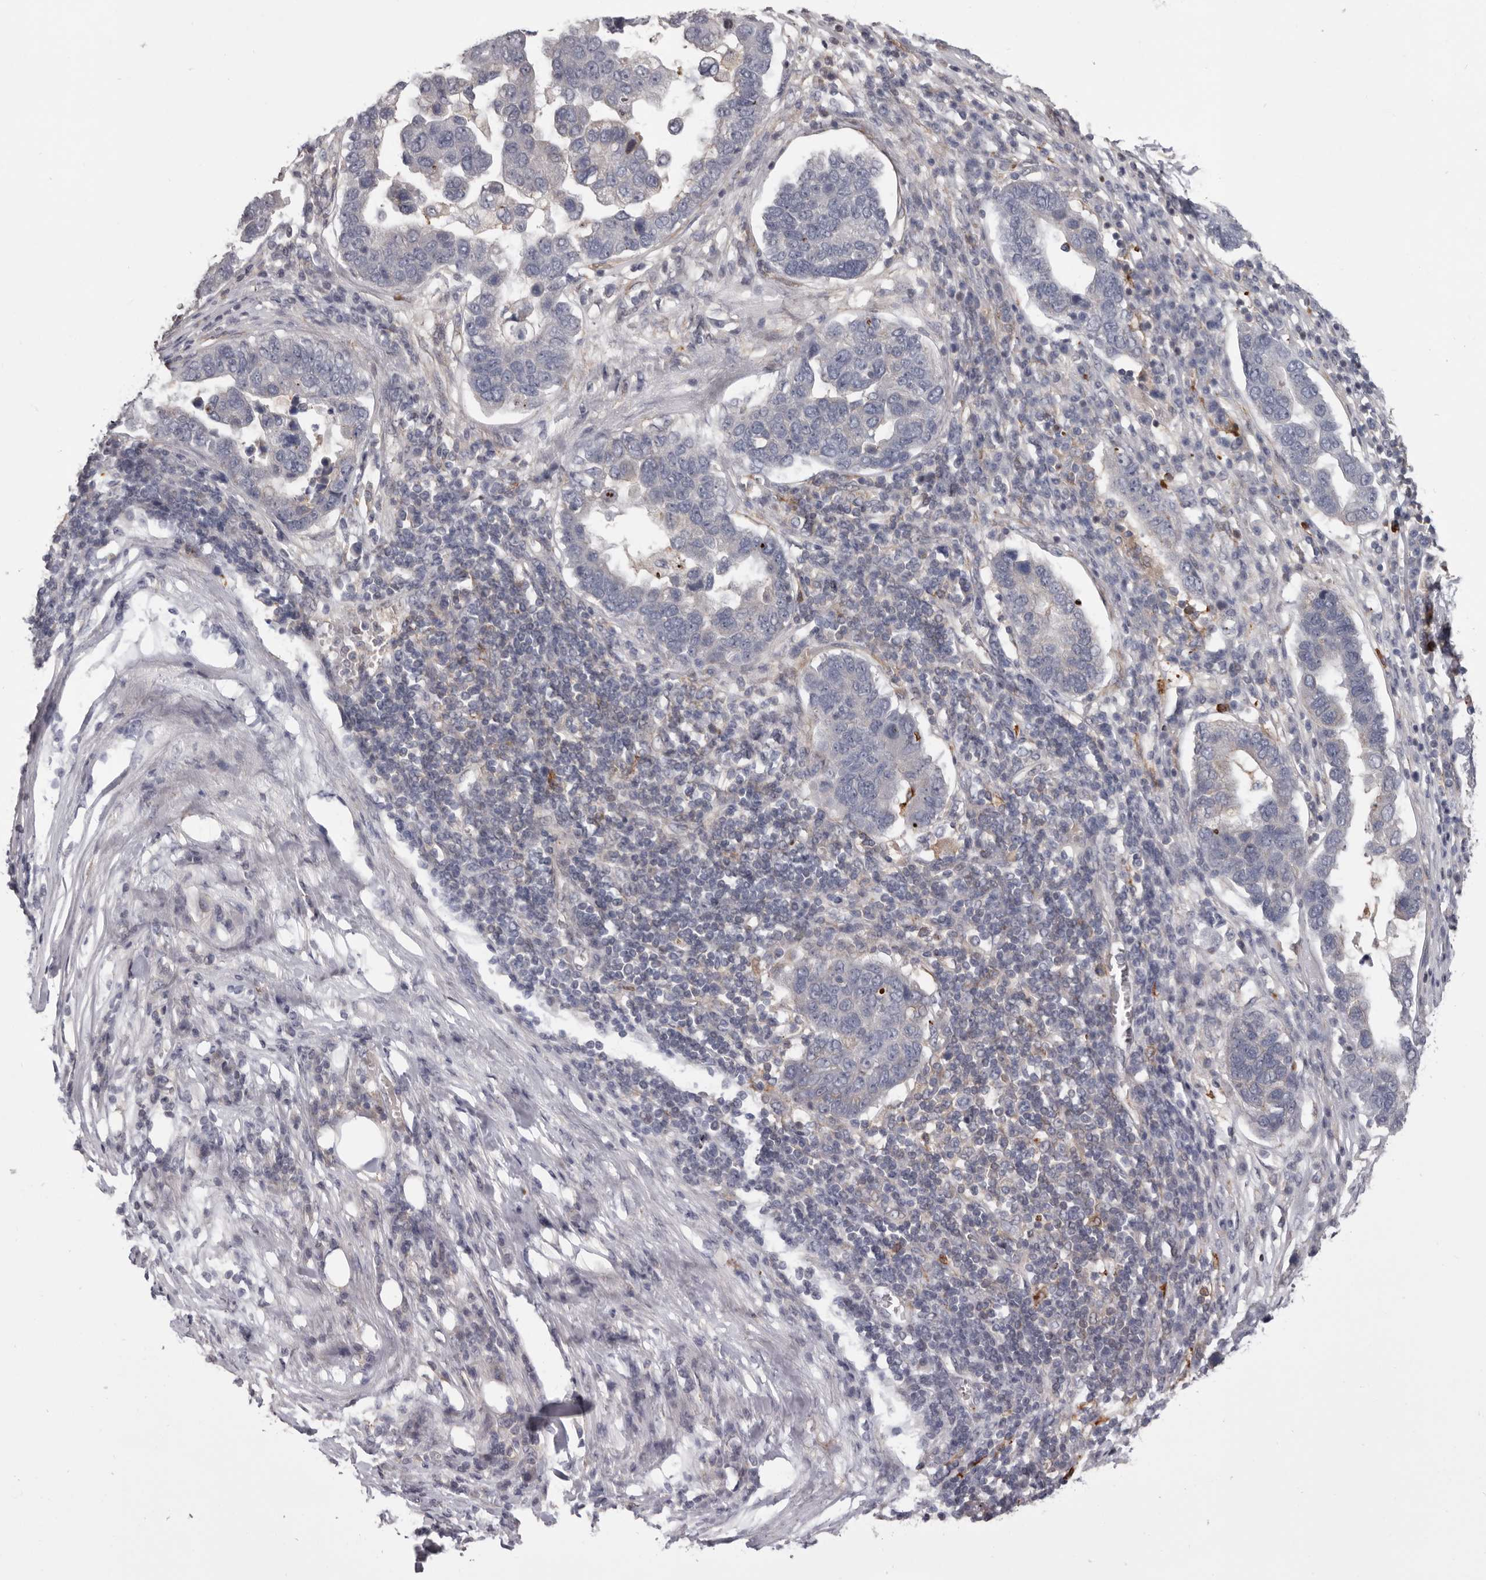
{"staining": {"intensity": "negative", "quantity": "none", "location": "none"}, "tissue": "pancreatic cancer", "cell_type": "Tumor cells", "image_type": "cancer", "snomed": [{"axis": "morphology", "description": "Adenocarcinoma, NOS"}, {"axis": "topography", "description": "Pancreas"}], "caption": "Human pancreatic cancer stained for a protein using immunohistochemistry demonstrates no positivity in tumor cells.", "gene": "FGFR4", "patient": {"sex": "female", "age": 61}}